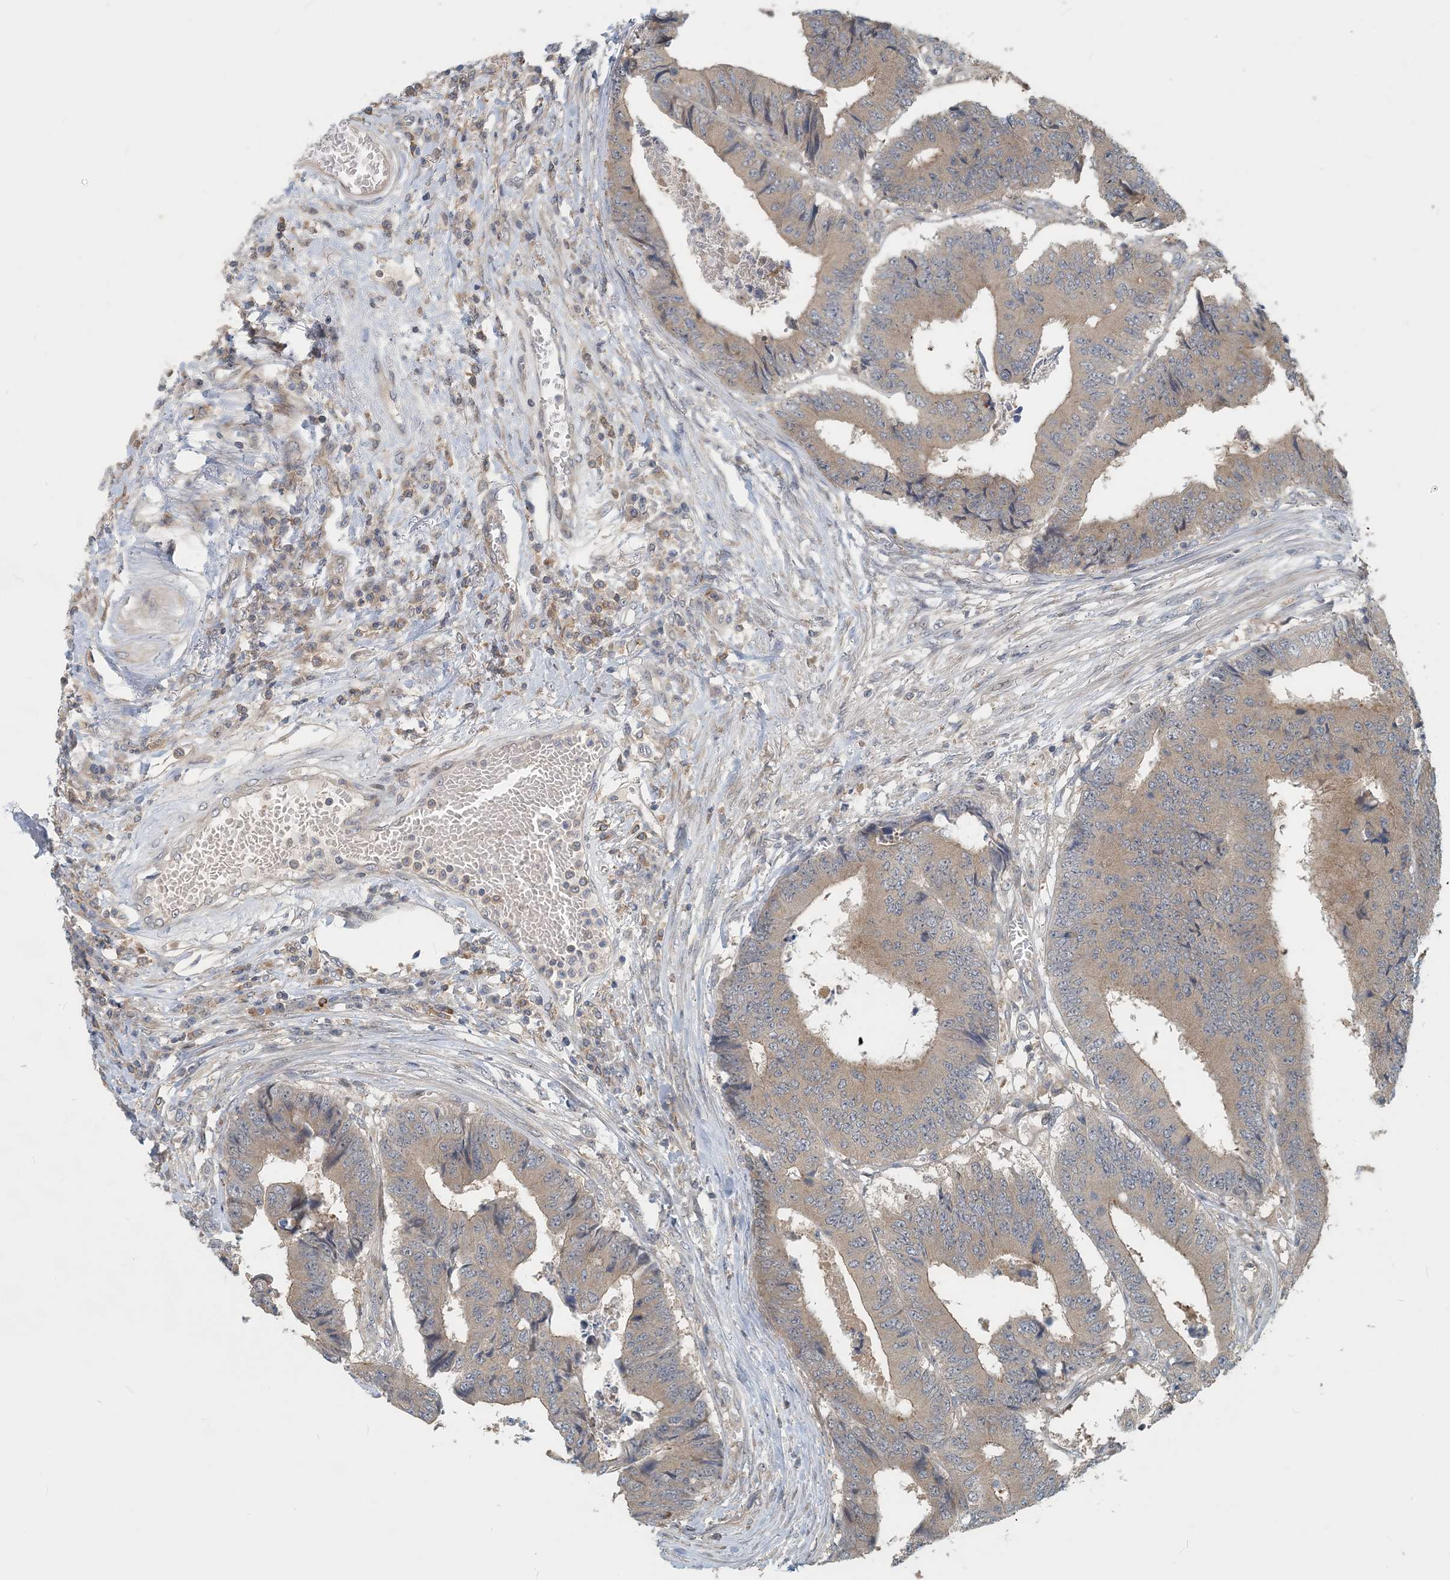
{"staining": {"intensity": "weak", "quantity": ">75%", "location": "cytoplasmic/membranous"}, "tissue": "colorectal cancer", "cell_type": "Tumor cells", "image_type": "cancer", "snomed": [{"axis": "morphology", "description": "Adenocarcinoma, NOS"}, {"axis": "topography", "description": "Rectum"}], "caption": "Immunohistochemical staining of human adenocarcinoma (colorectal) demonstrates low levels of weak cytoplasmic/membranous protein staining in about >75% of tumor cells. Nuclei are stained in blue.", "gene": "ZBTB3", "patient": {"sex": "male", "age": 84}}